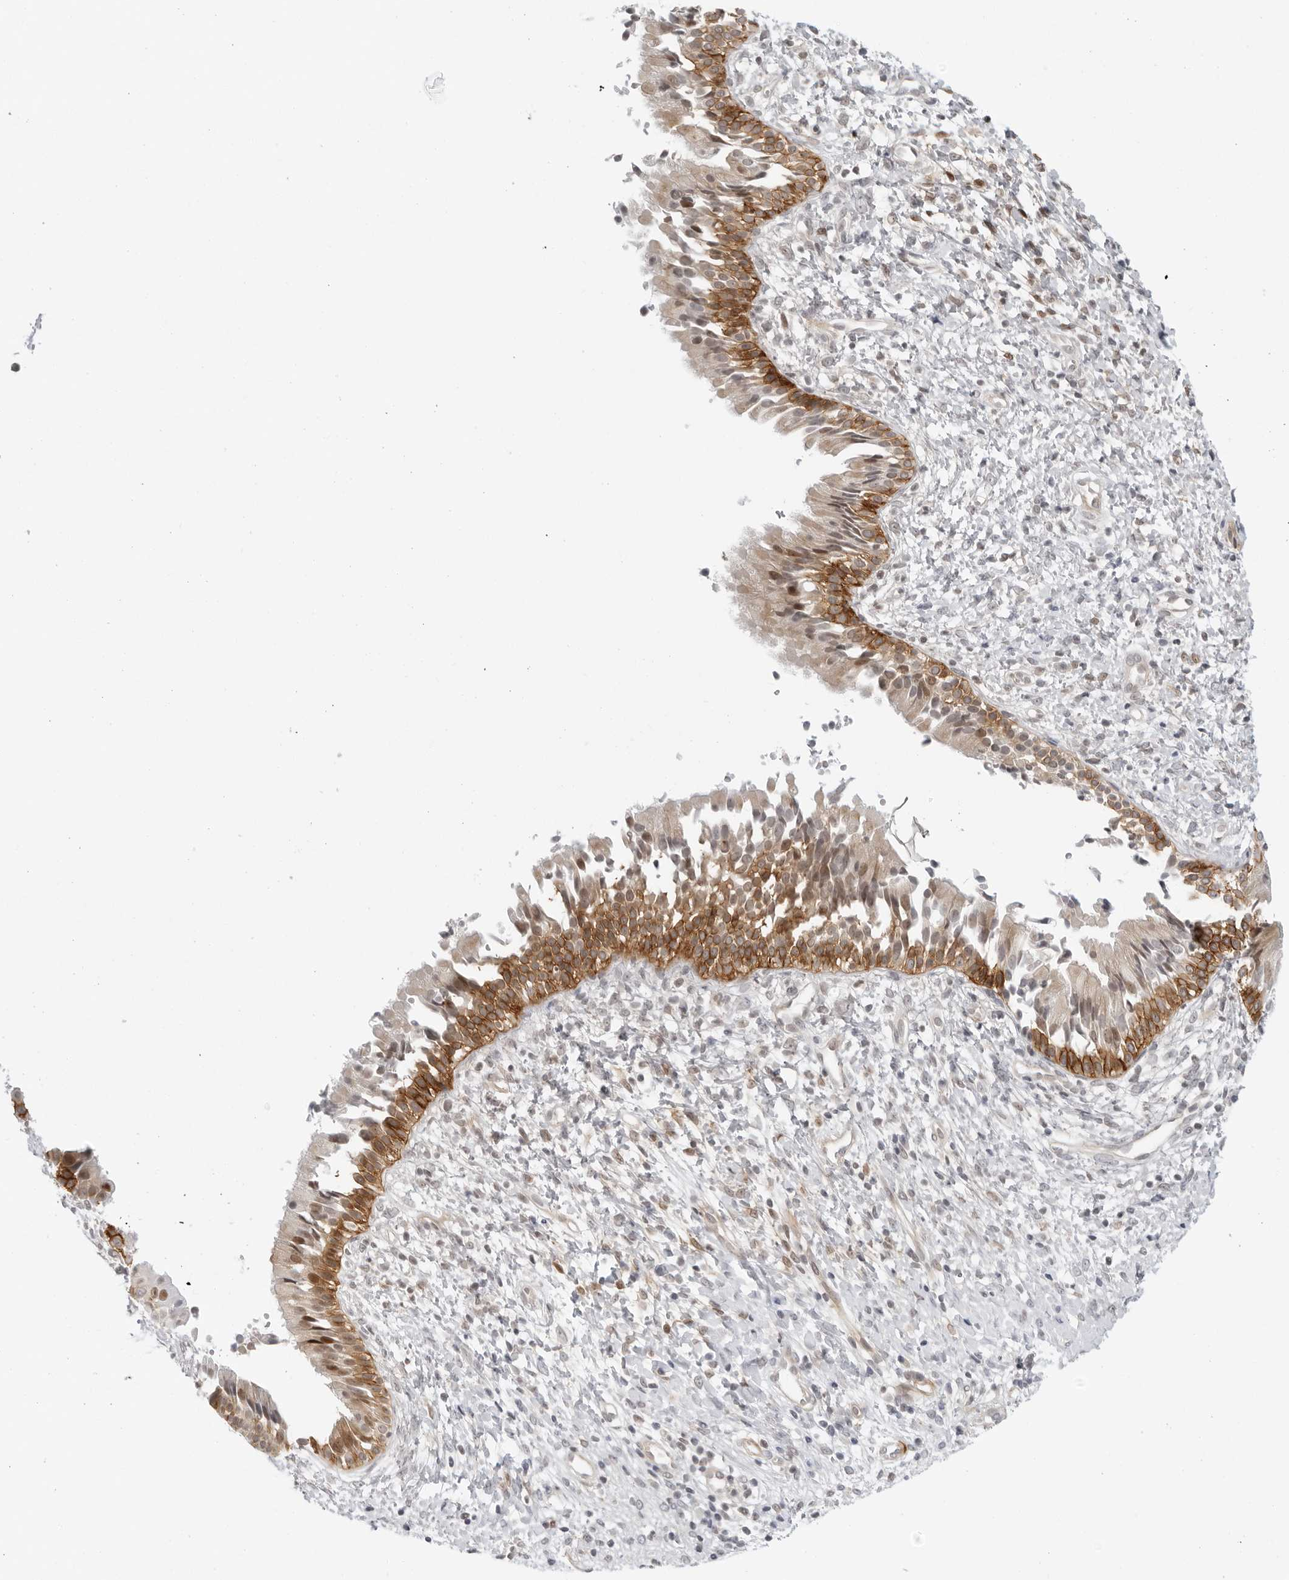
{"staining": {"intensity": "moderate", "quantity": ">75%", "location": "cytoplasmic/membranous,nuclear"}, "tissue": "nasopharynx", "cell_type": "Respiratory epithelial cells", "image_type": "normal", "snomed": [{"axis": "morphology", "description": "Normal tissue, NOS"}, {"axis": "topography", "description": "Nasopharynx"}], "caption": "DAB immunohistochemical staining of unremarkable nasopharynx shows moderate cytoplasmic/membranous,nuclear protein positivity in approximately >75% of respiratory epithelial cells.", "gene": "SUGCT", "patient": {"sex": "male", "age": 22}}